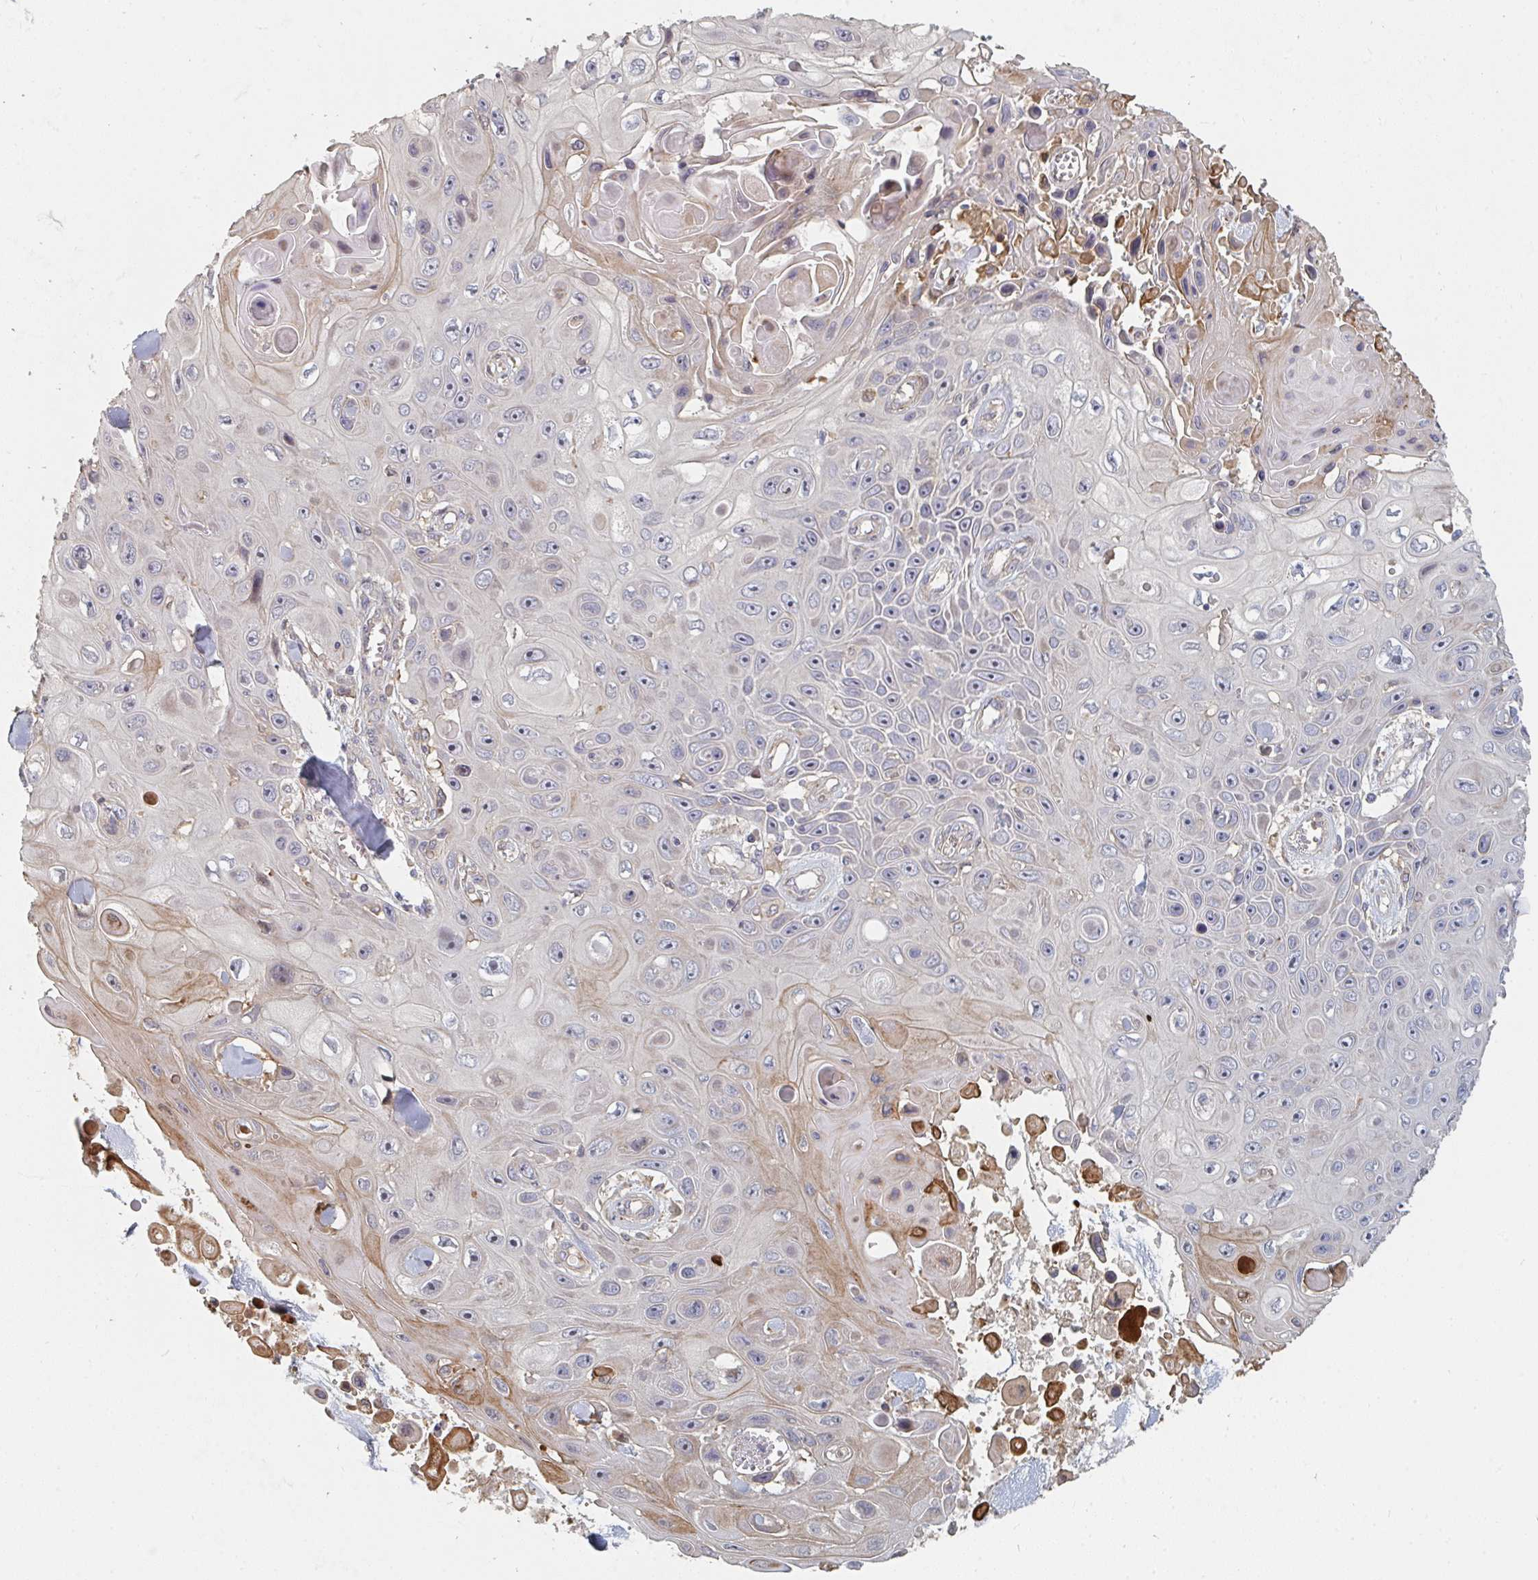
{"staining": {"intensity": "moderate", "quantity": "<25%", "location": "cytoplasmic/membranous"}, "tissue": "skin cancer", "cell_type": "Tumor cells", "image_type": "cancer", "snomed": [{"axis": "morphology", "description": "Squamous cell carcinoma, NOS"}, {"axis": "topography", "description": "Skin"}], "caption": "Protein expression analysis of skin squamous cell carcinoma shows moderate cytoplasmic/membranous expression in approximately <25% of tumor cells.", "gene": "PTEN", "patient": {"sex": "male", "age": 82}}